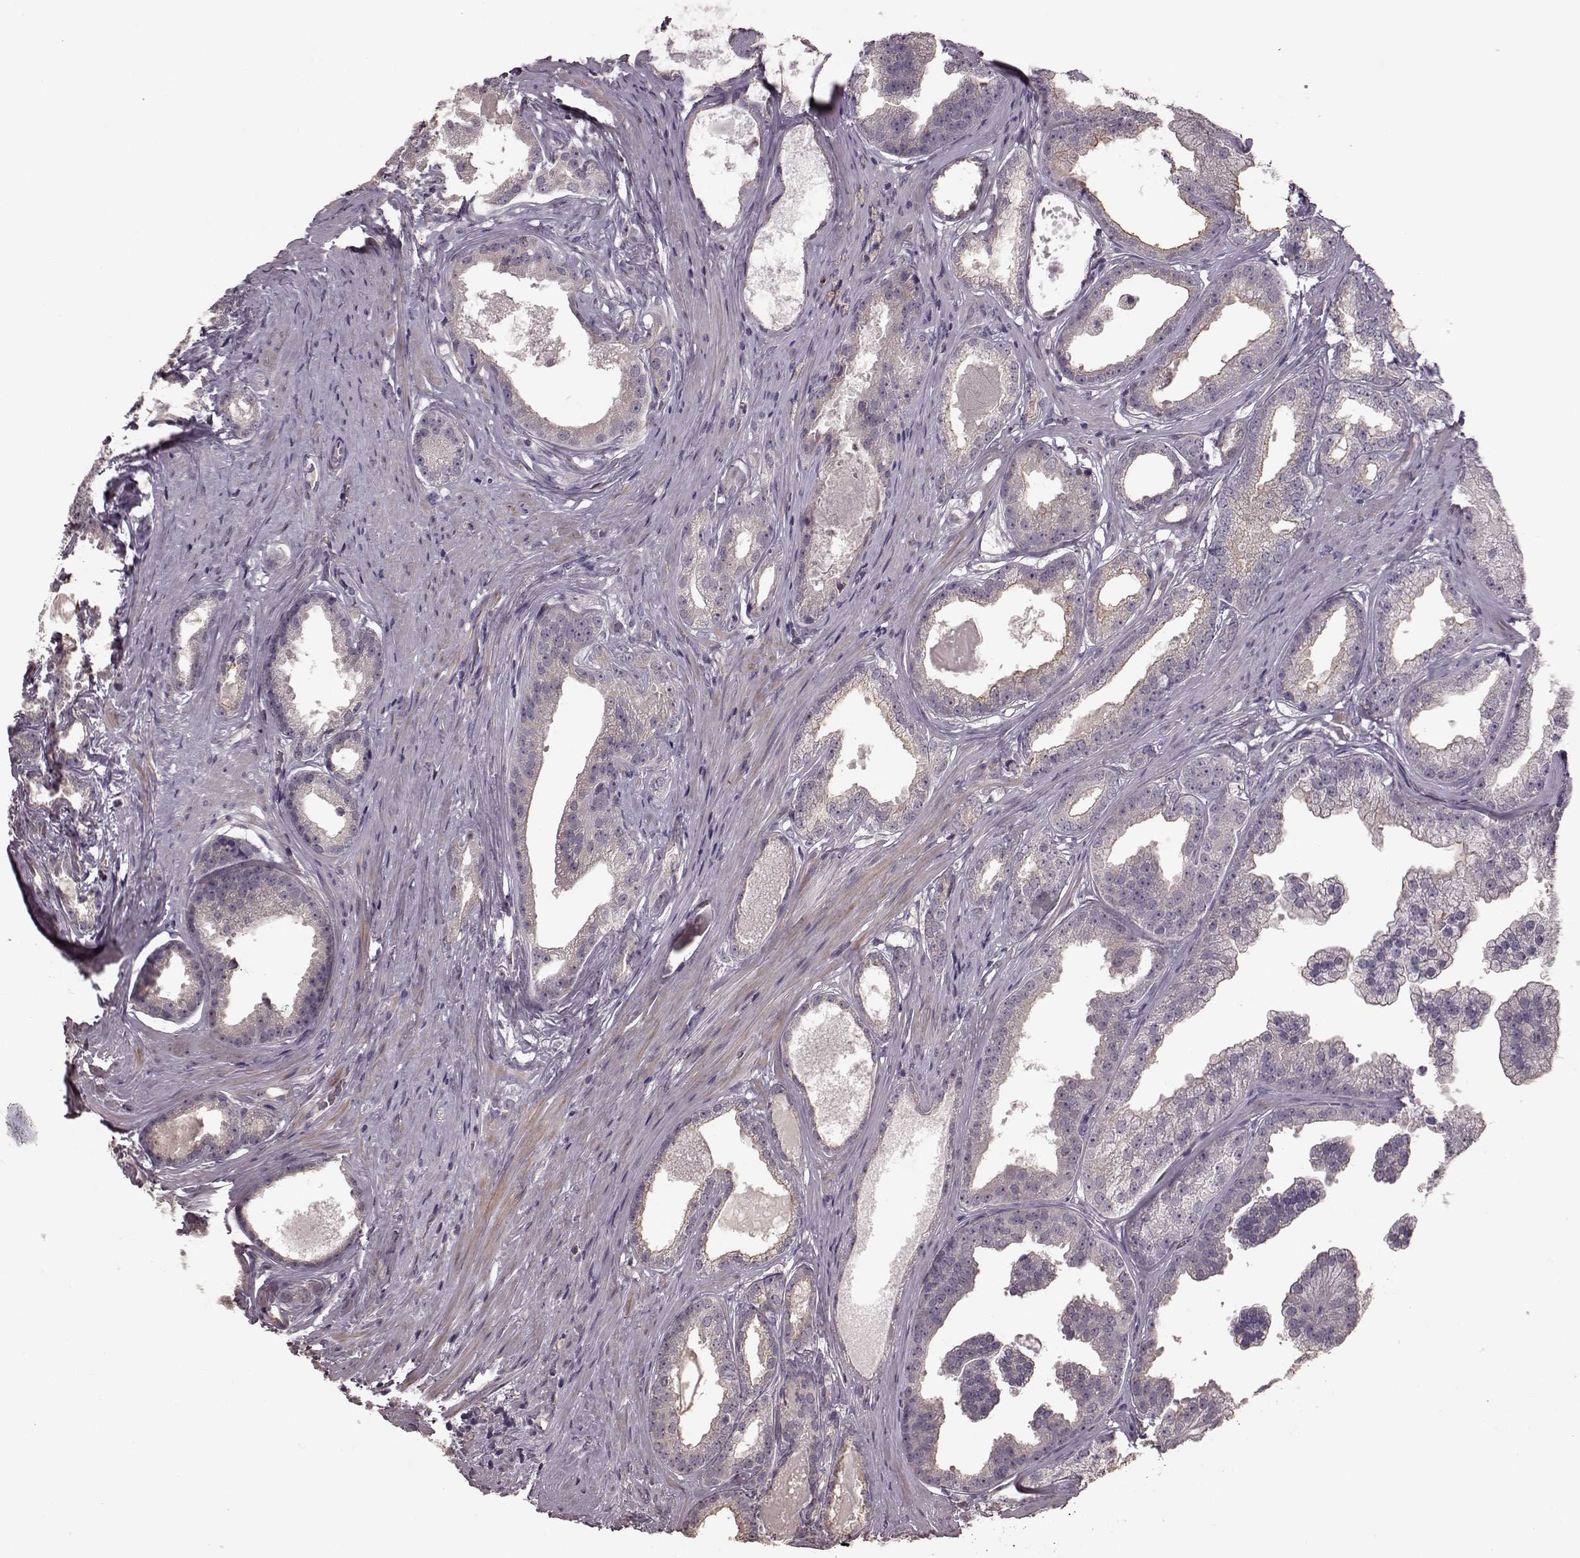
{"staining": {"intensity": "negative", "quantity": "none", "location": "none"}, "tissue": "prostate cancer", "cell_type": "Tumor cells", "image_type": "cancer", "snomed": [{"axis": "morphology", "description": "Adenocarcinoma, Low grade"}, {"axis": "topography", "description": "Prostate"}], "caption": "The IHC image has no significant positivity in tumor cells of prostate cancer (low-grade adenocarcinoma) tissue.", "gene": "SLC52A3", "patient": {"sex": "male", "age": 65}}